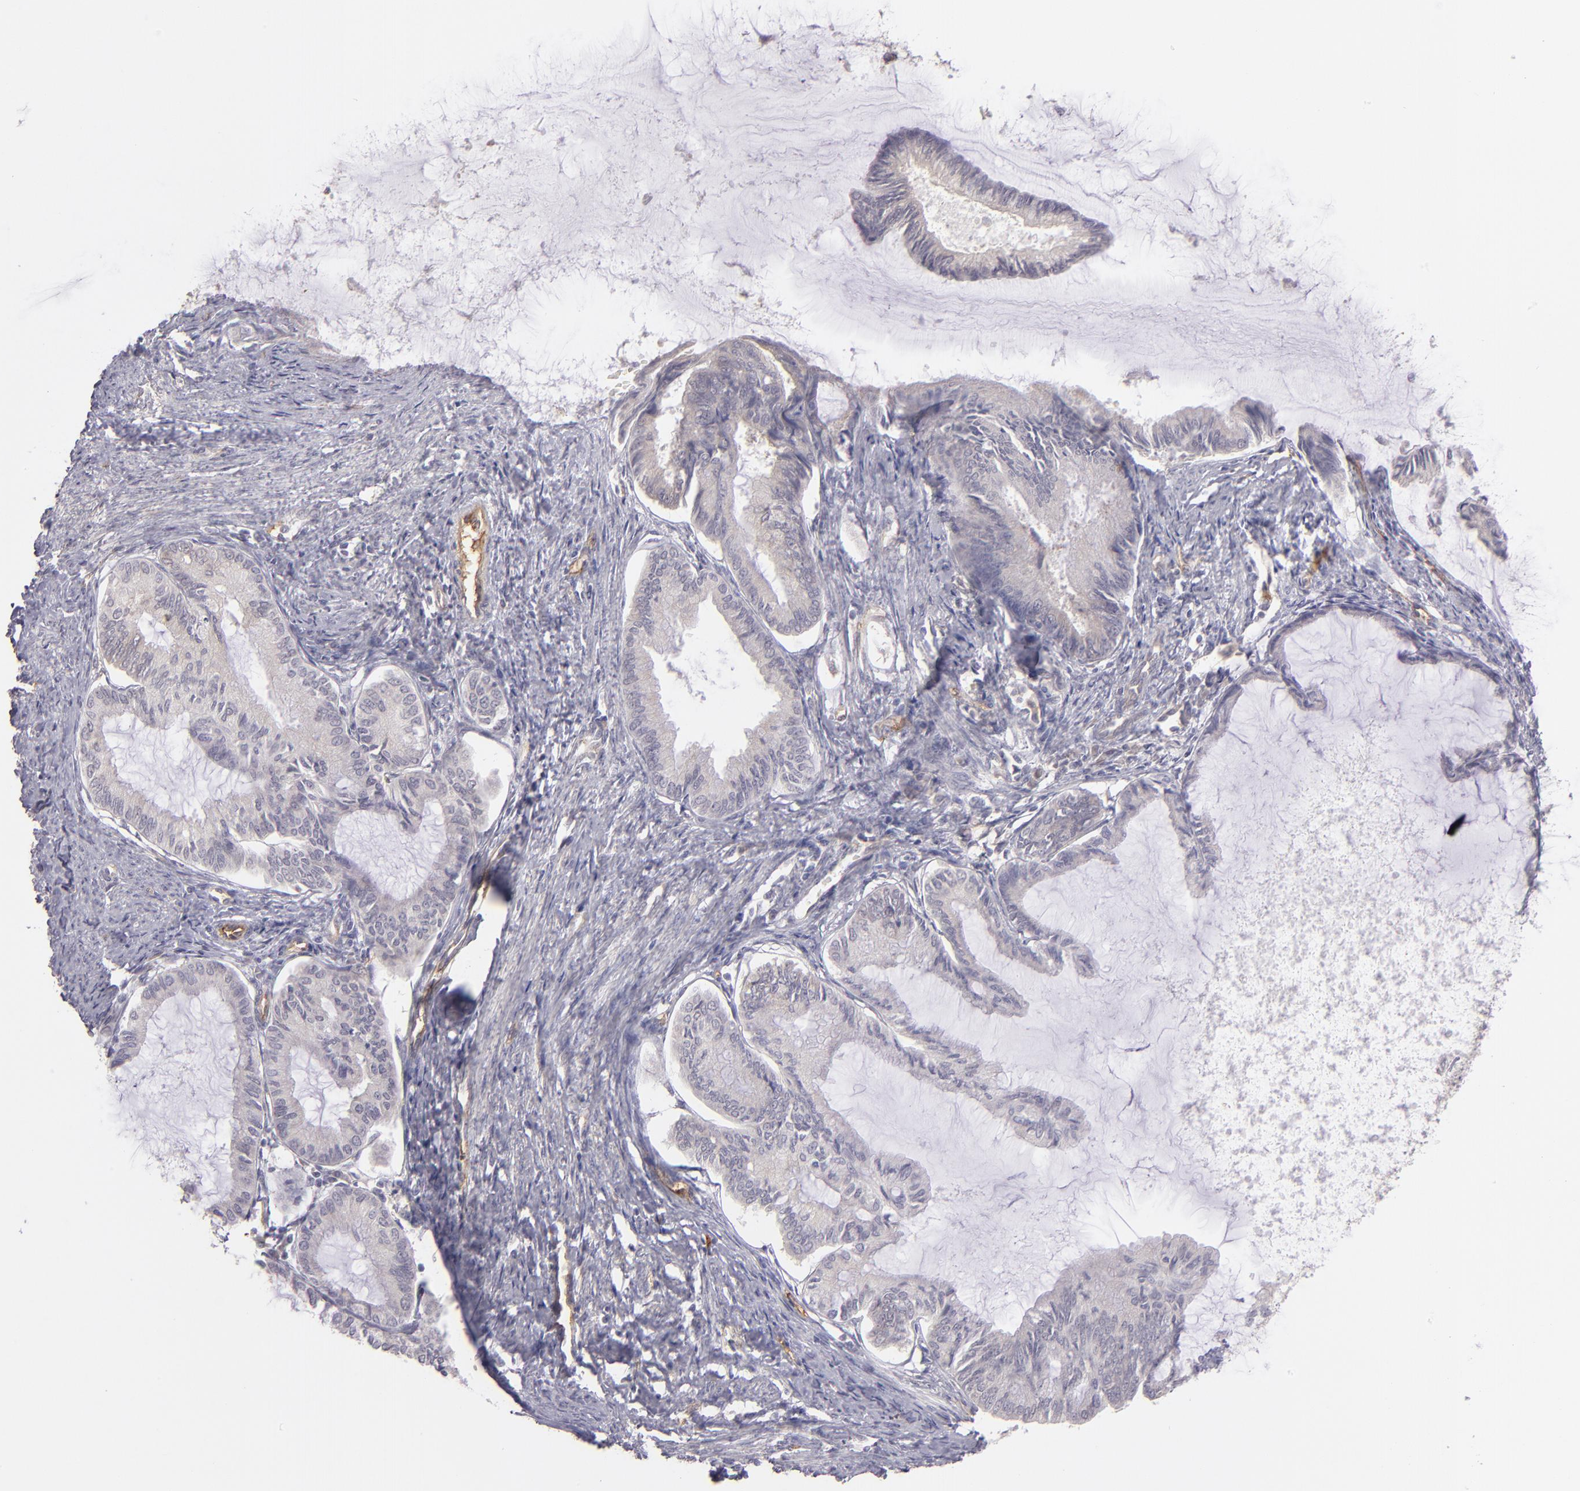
{"staining": {"intensity": "weak", "quantity": "<25%", "location": "cytoplasmic/membranous"}, "tissue": "endometrial cancer", "cell_type": "Tumor cells", "image_type": "cancer", "snomed": [{"axis": "morphology", "description": "Adenocarcinoma, NOS"}, {"axis": "topography", "description": "Endometrium"}], "caption": "A histopathology image of human adenocarcinoma (endometrial) is negative for staining in tumor cells.", "gene": "THBD", "patient": {"sex": "female", "age": 86}}